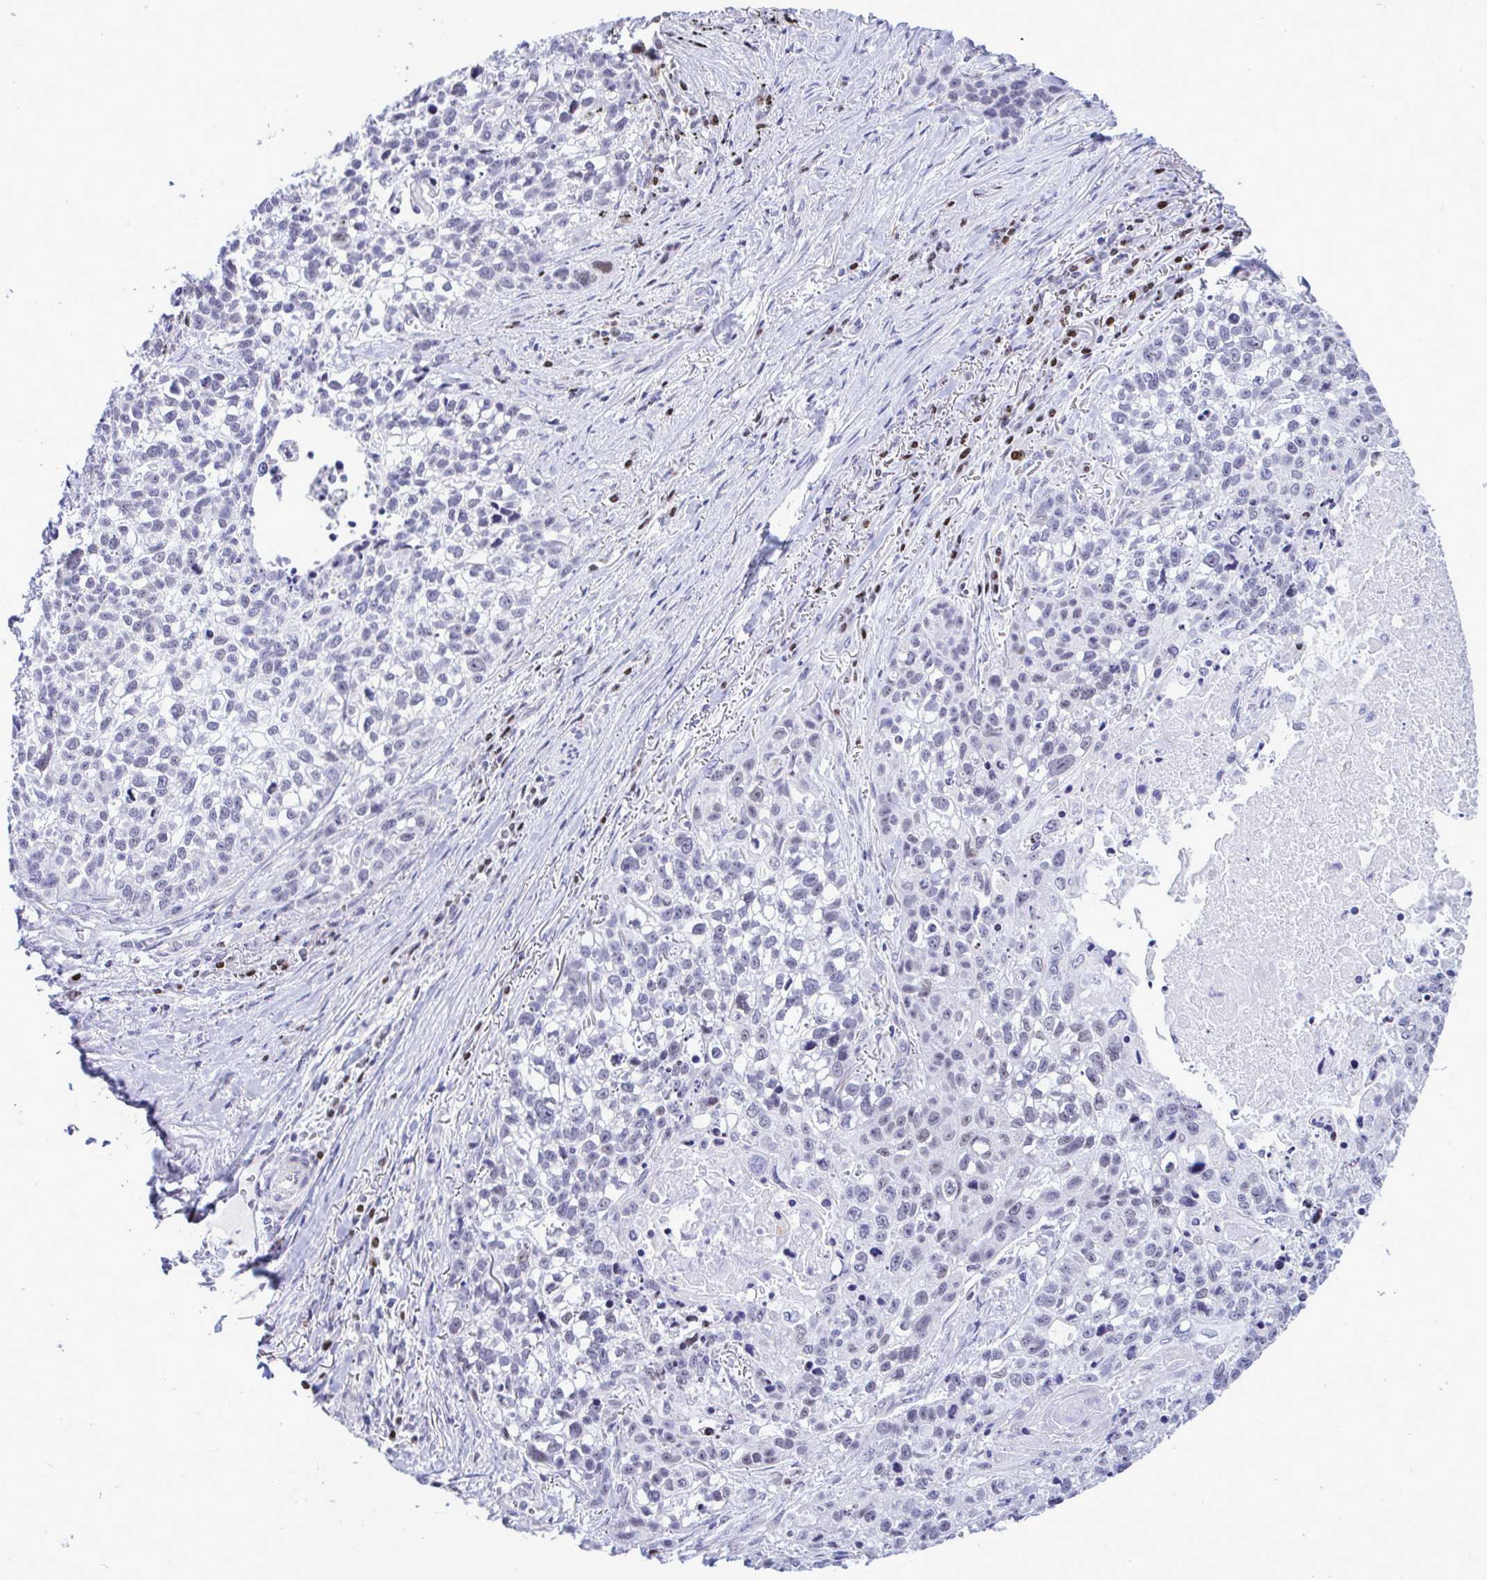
{"staining": {"intensity": "negative", "quantity": "none", "location": "none"}, "tissue": "lung cancer", "cell_type": "Tumor cells", "image_type": "cancer", "snomed": [{"axis": "morphology", "description": "Squamous cell carcinoma, NOS"}, {"axis": "topography", "description": "Lung"}], "caption": "This is an IHC micrograph of human lung cancer. There is no expression in tumor cells.", "gene": "SLC25A51", "patient": {"sex": "male", "age": 74}}